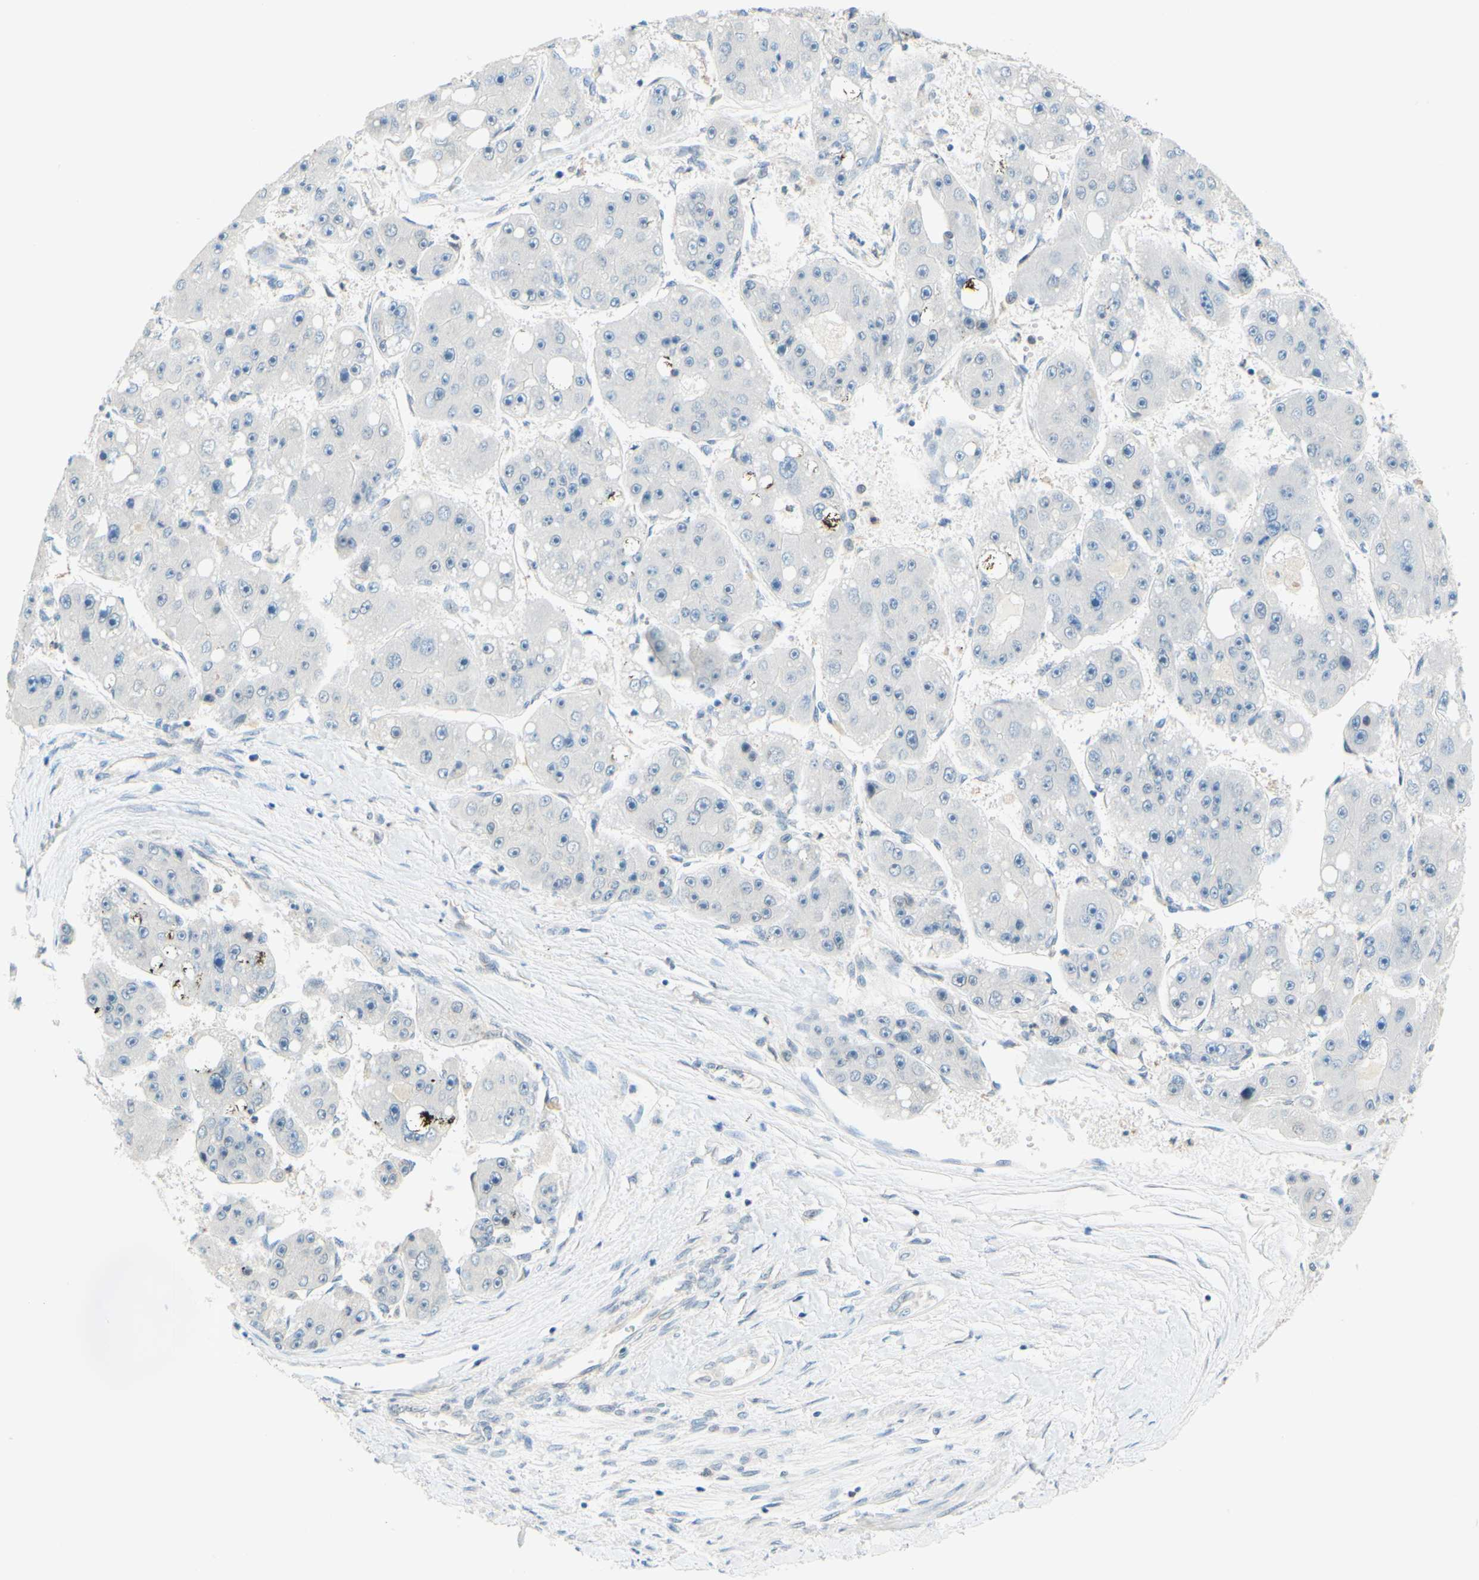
{"staining": {"intensity": "negative", "quantity": "none", "location": "none"}, "tissue": "liver cancer", "cell_type": "Tumor cells", "image_type": "cancer", "snomed": [{"axis": "morphology", "description": "Carcinoma, Hepatocellular, NOS"}, {"axis": "topography", "description": "Liver"}], "caption": "Tumor cells are negative for brown protein staining in liver hepatocellular carcinoma. The staining is performed using DAB (3,3'-diaminobenzidine) brown chromogen with nuclei counter-stained in using hematoxylin.", "gene": "C2CD2L", "patient": {"sex": "female", "age": 61}}